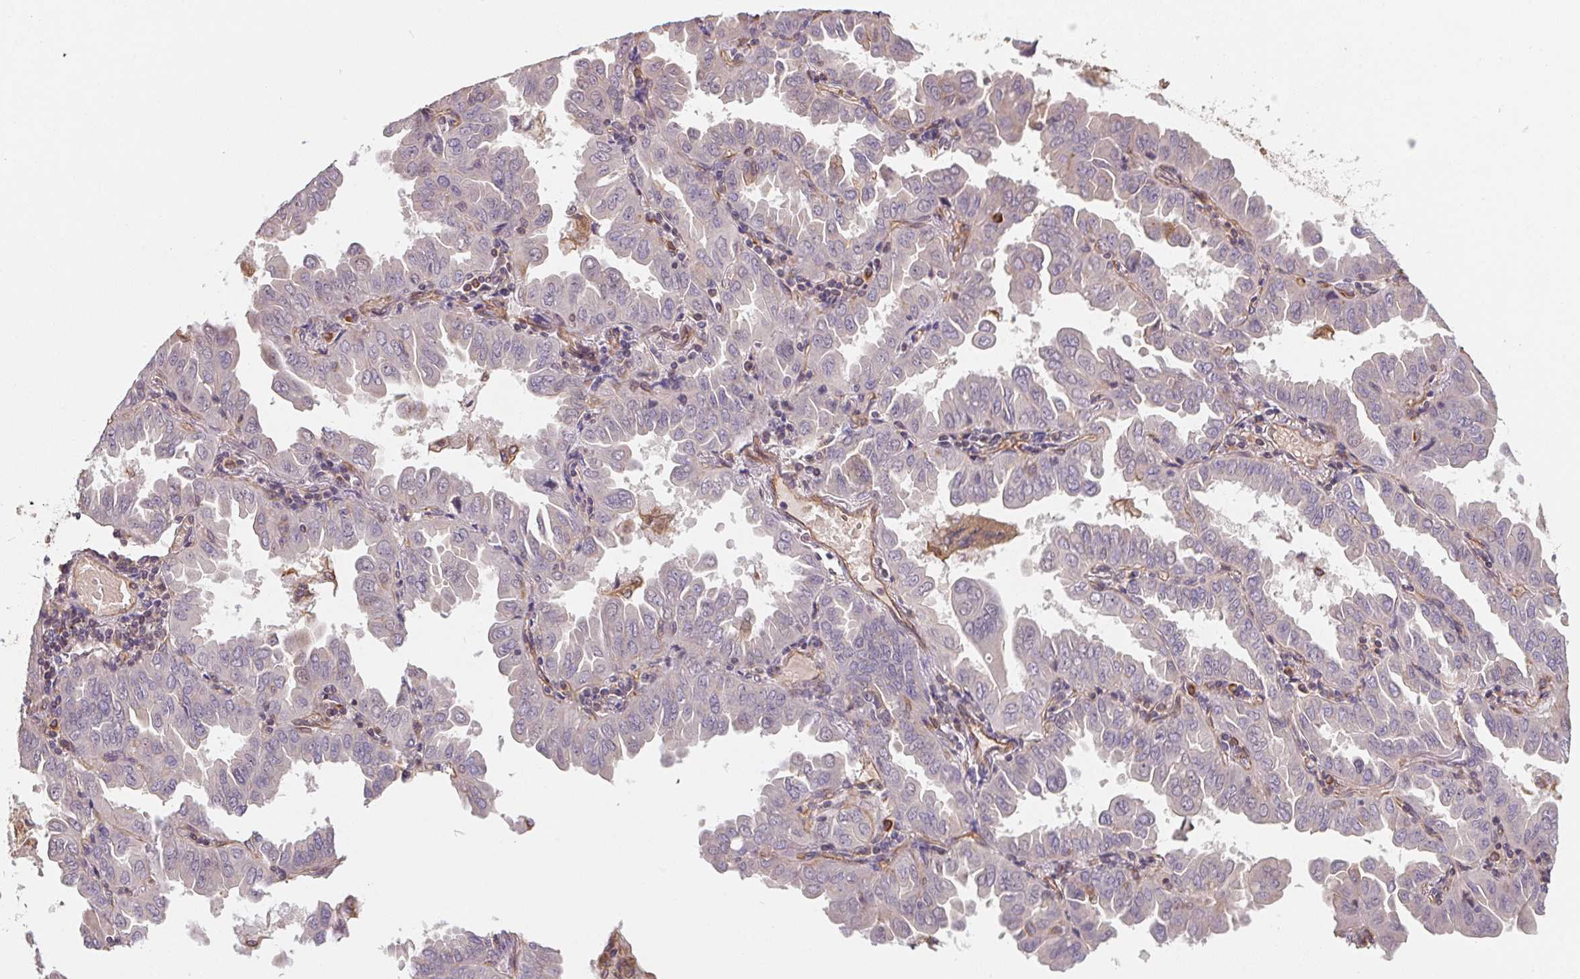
{"staining": {"intensity": "negative", "quantity": "none", "location": "none"}, "tissue": "lung cancer", "cell_type": "Tumor cells", "image_type": "cancer", "snomed": [{"axis": "morphology", "description": "Adenocarcinoma, NOS"}, {"axis": "topography", "description": "Lung"}], "caption": "High magnification brightfield microscopy of lung adenocarcinoma stained with DAB (brown) and counterstained with hematoxylin (blue): tumor cells show no significant staining.", "gene": "TBKBP1", "patient": {"sex": "male", "age": 64}}